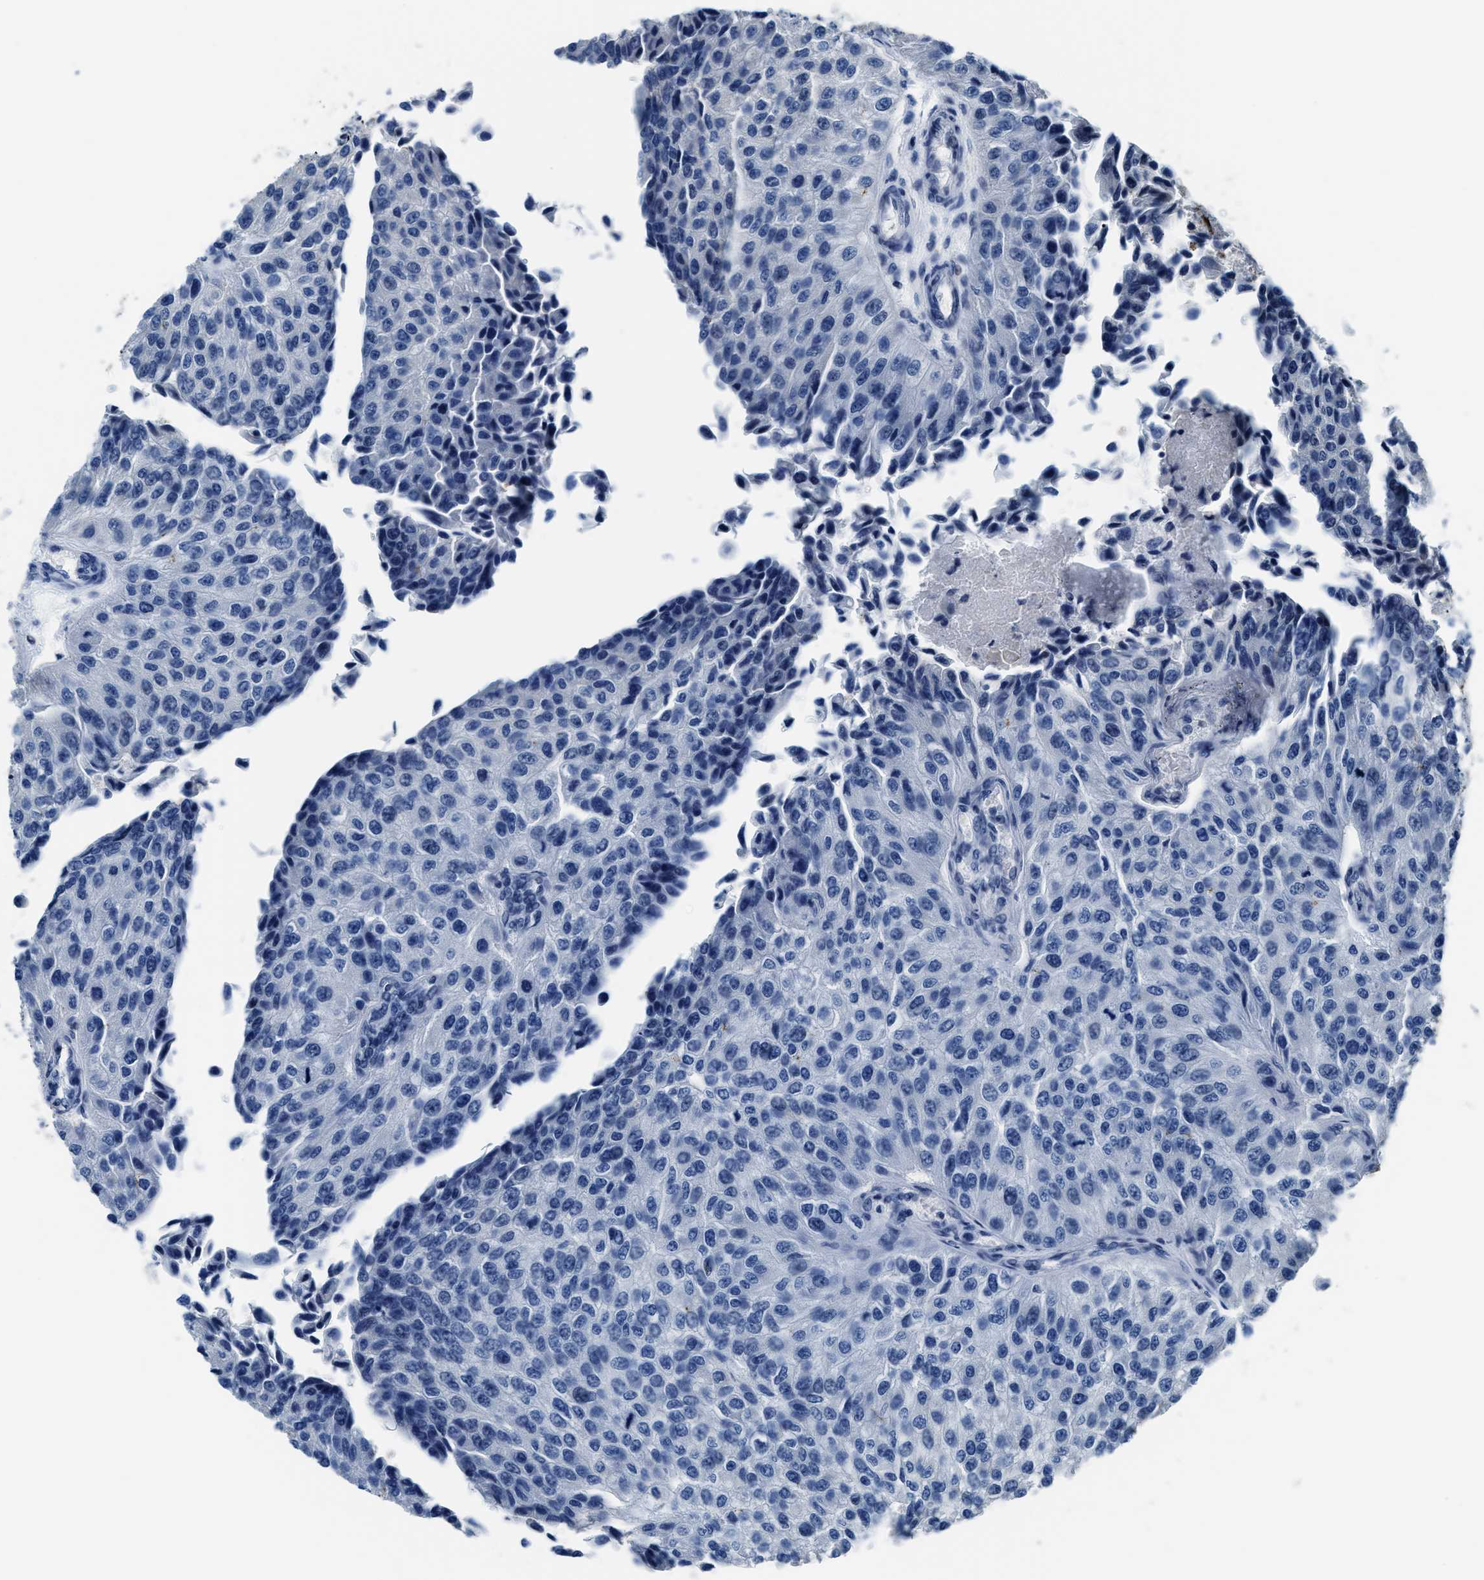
{"staining": {"intensity": "negative", "quantity": "none", "location": "none"}, "tissue": "urothelial cancer", "cell_type": "Tumor cells", "image_type": "cancer", "snomed": [{"axis": "morphology", "description": "Urothelial carcinoma, High grade"}, {"axis": "topography", "description": "Kidney"}, {"axis": "topography", "description": "Urinary bladder"}], "caption": "IHC image of neoplastic tissue: urothelial cancer stained with DAB (3,3'-diaminobenzidine) reveals no significant protein positivity in tumor cells. (Brightfield microscopy of DAB (3,3'-diaminobenzidine) immunohistochemistry (IHC) at high magnification).", "gene": "ASZ1", "patient": {"sex": "male", "age": 77}}